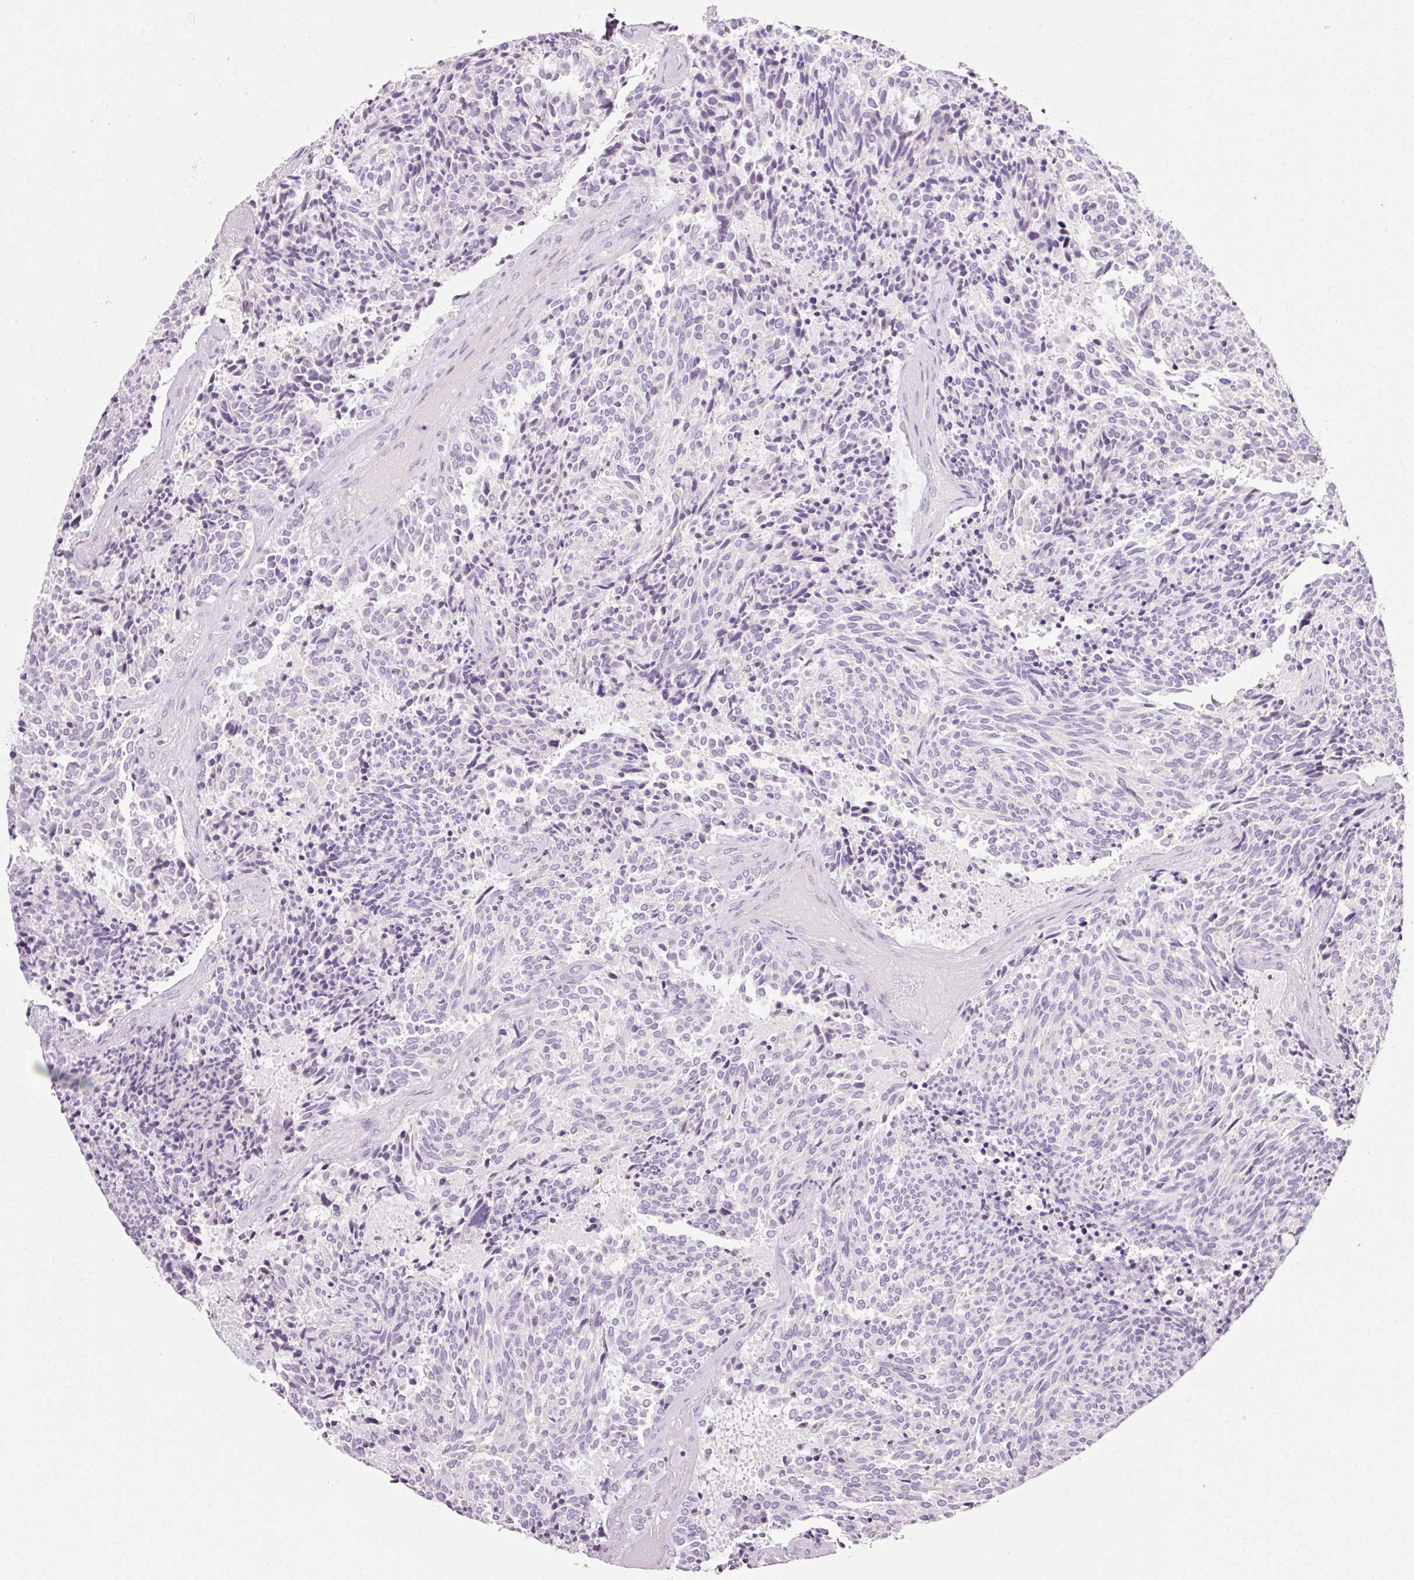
{"staining": {"intensity": "negative", "quantity": "none", "location": "none"}, "tissue": "carcinoid", "cell_type": "Tumor cells", "image_type": "cancer", "snomed": [{"axis": "morphology", "description": "Carcinoid, malignant, NOS"}, {"axis": "topography", "description": "Pancreas"}], "caption": "Human malignant carcinoid stained for a protein using immunohistochemistry demonstrates no staining in tumor cells.", "gene": "CYB561A3", "patient": {"sex": "female", "age": 54}}